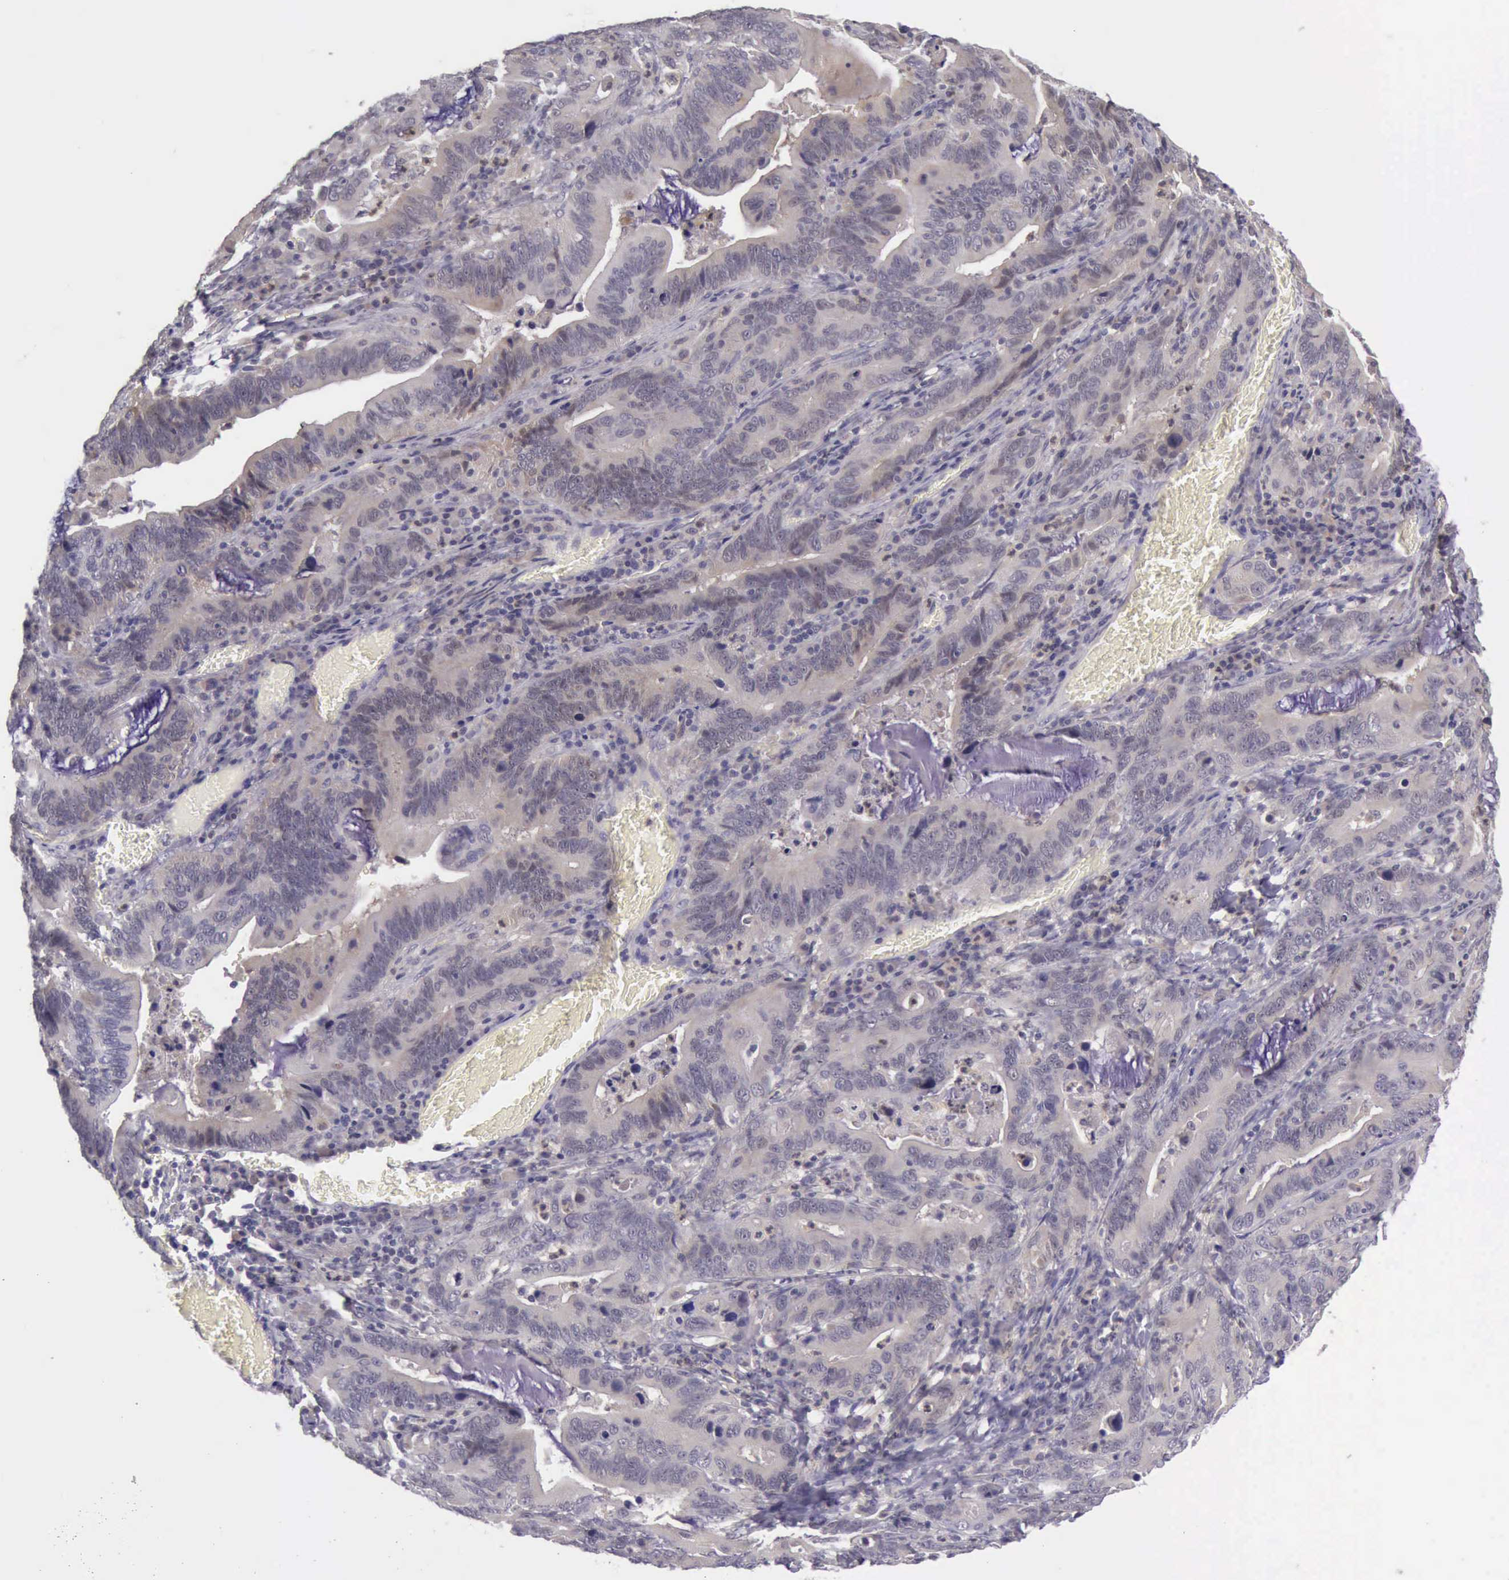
{"staining": {"intensity": "negative", "quantity": "none", "location": "none"}, "tissue": "stomach cancer", "cell_type": "Tumor cells", "image_type": "cancer", "snomed": [{"axis": "morphology", "description": "Adenocarcinoma, NOS"}, {"axis": "topography", "description": "Stomach, upper"}], "caption": "This is an immunohistochemistry histopathology image of human stomach cancer (adenocarcinoma). There is no expression in tumor cells.", "gene": "ARNT2", "patient": {"sex": "male", "age": 63}}